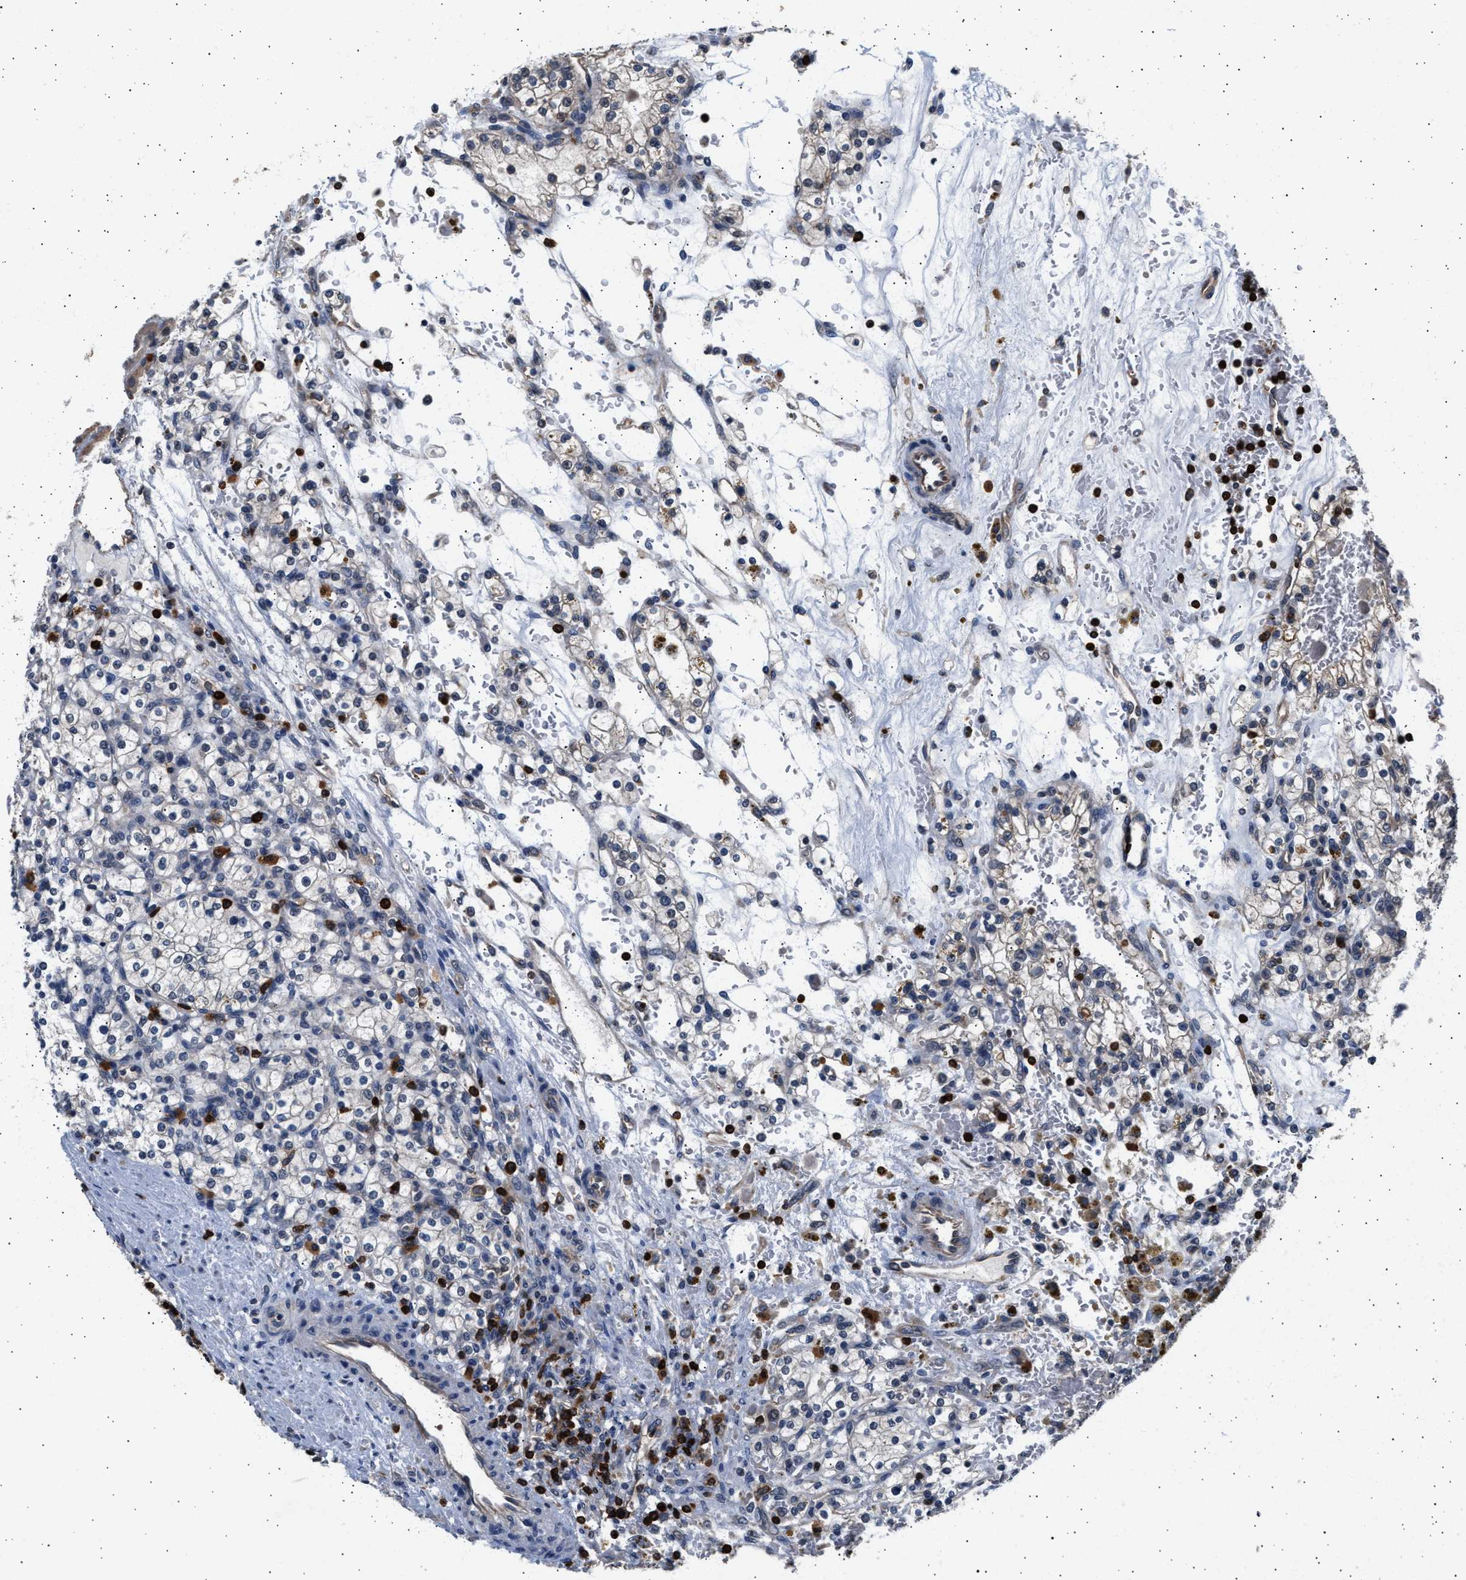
{"staining": {"intensity": "negative", "quantity": "none", "location": "none"}, "tissue": "renal cancer", "cell_type": "Tumor cells", "image_type": "cancer", "snomed": [{"axis": "morphology", "description": "Normal tissue, NOS"}, {"axis": "morphology", "description": "Adenocarcinoma, NOS"}, {"axis": "topography", "description": "Kidney"}], "caption": "Tumor cells show no significant expression in renal adenocarcinoma. The staining is performed using DAB (3,3'-diaminobenzidine) brown chromogen with nuclei counter-stained in using hematoxylin.", "gene": "GRAP2", "patient": {"sex": "female", "age": 55}}